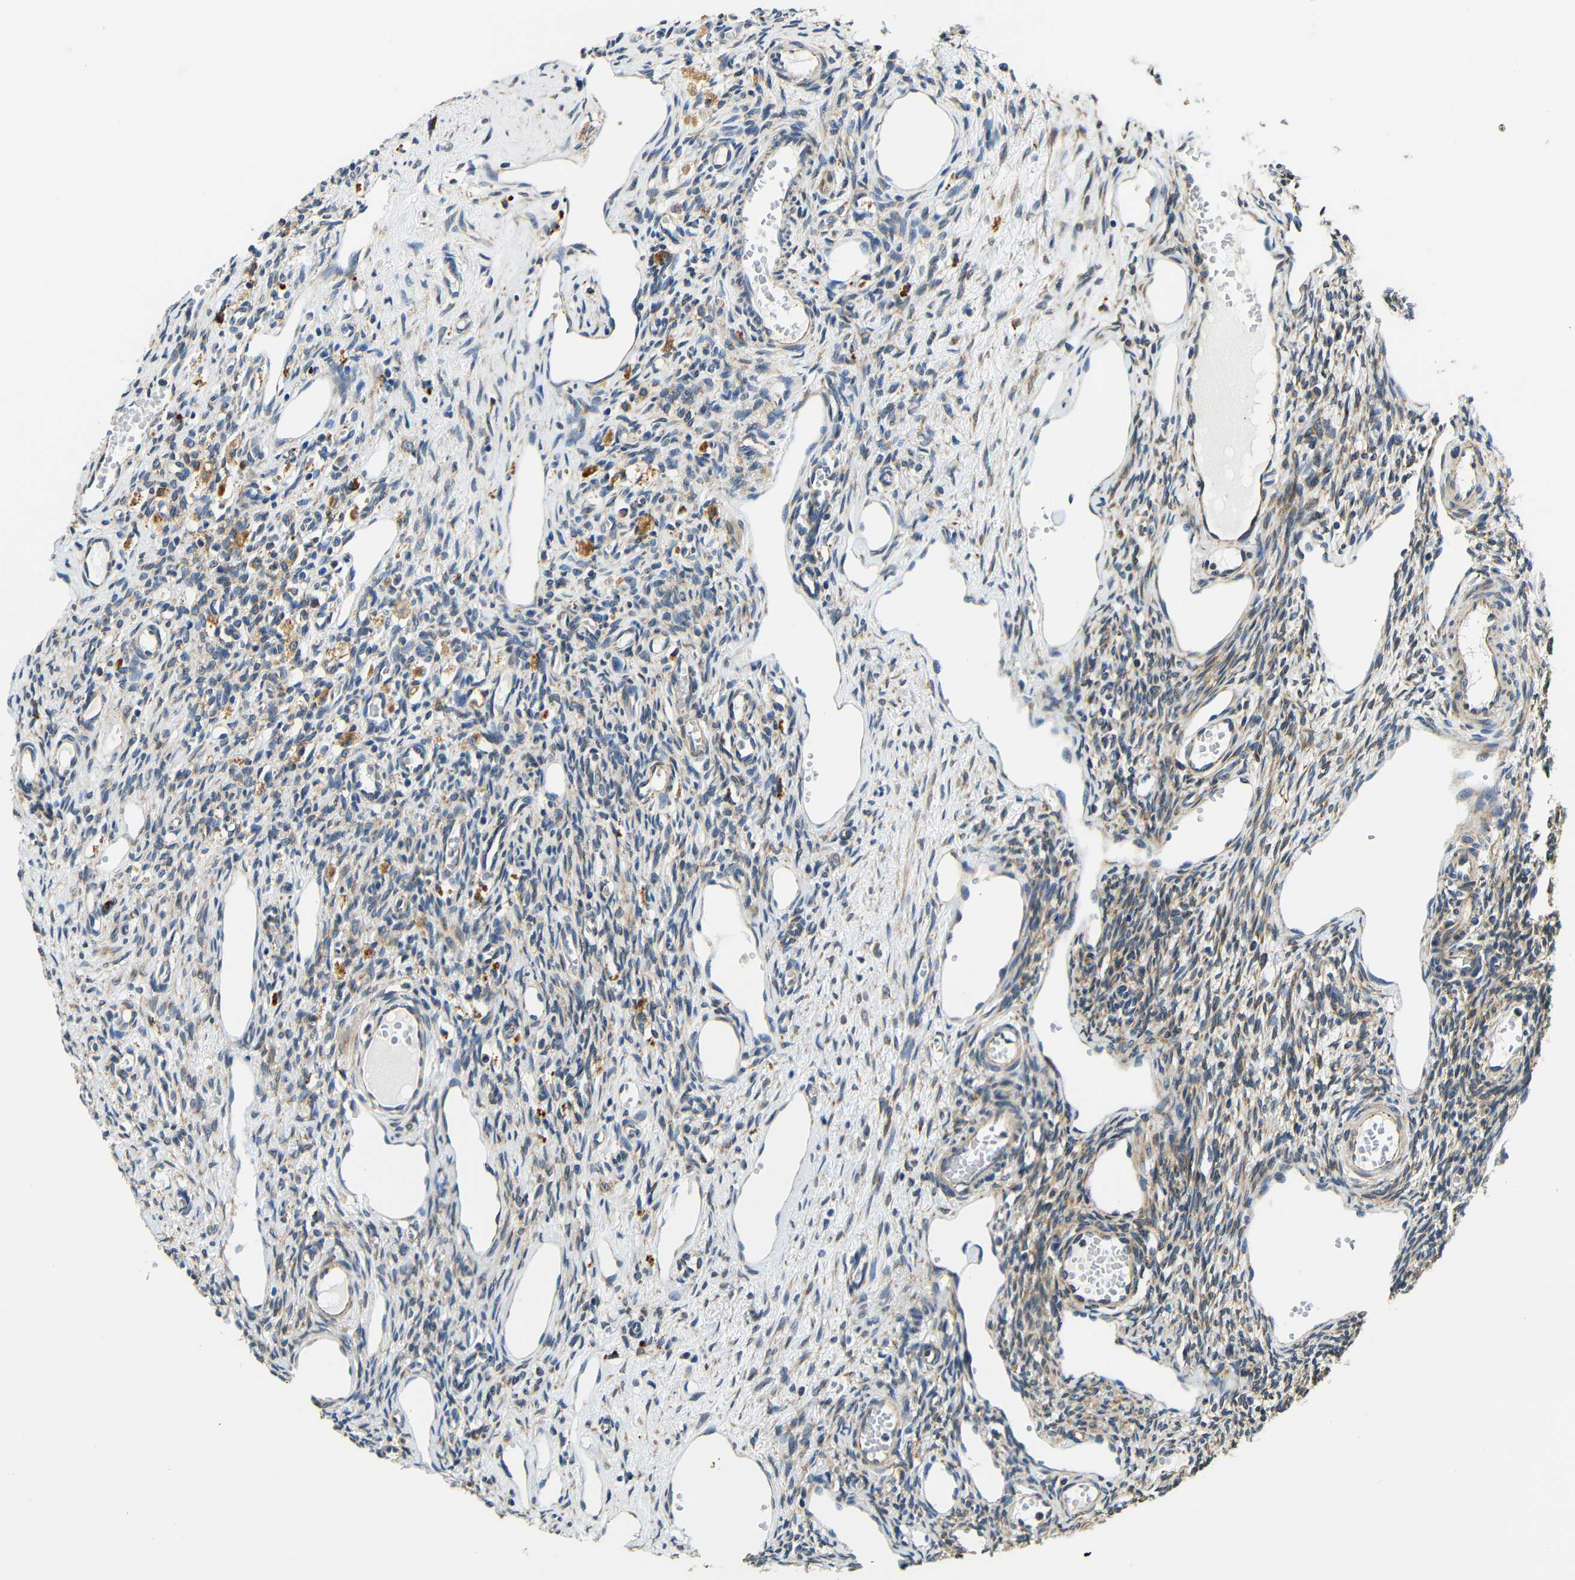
{"staining": {"intensity": "moderate", "quantity": "25%-75%", "location": "cytoplasmic/membranous"}, "tissue": "ovary", "cell_type": "Ovarian stroma cells", "image_type": "normal", "snomed": [{"axis": "morphology", "description": "Normal tissue, NOS"}, {"axis": "topography", "description": "Ovary"}], "caption": "This histopathology image demonstrates immunohistochemistry (IHC) staining of unremarkable ovary, with medium moderate cytoplasmic/membranous staining in about 25%-75% of ovarian stroma cells.", "gene": "VAPB", "patient": {"sex": "female", "age": 33}}